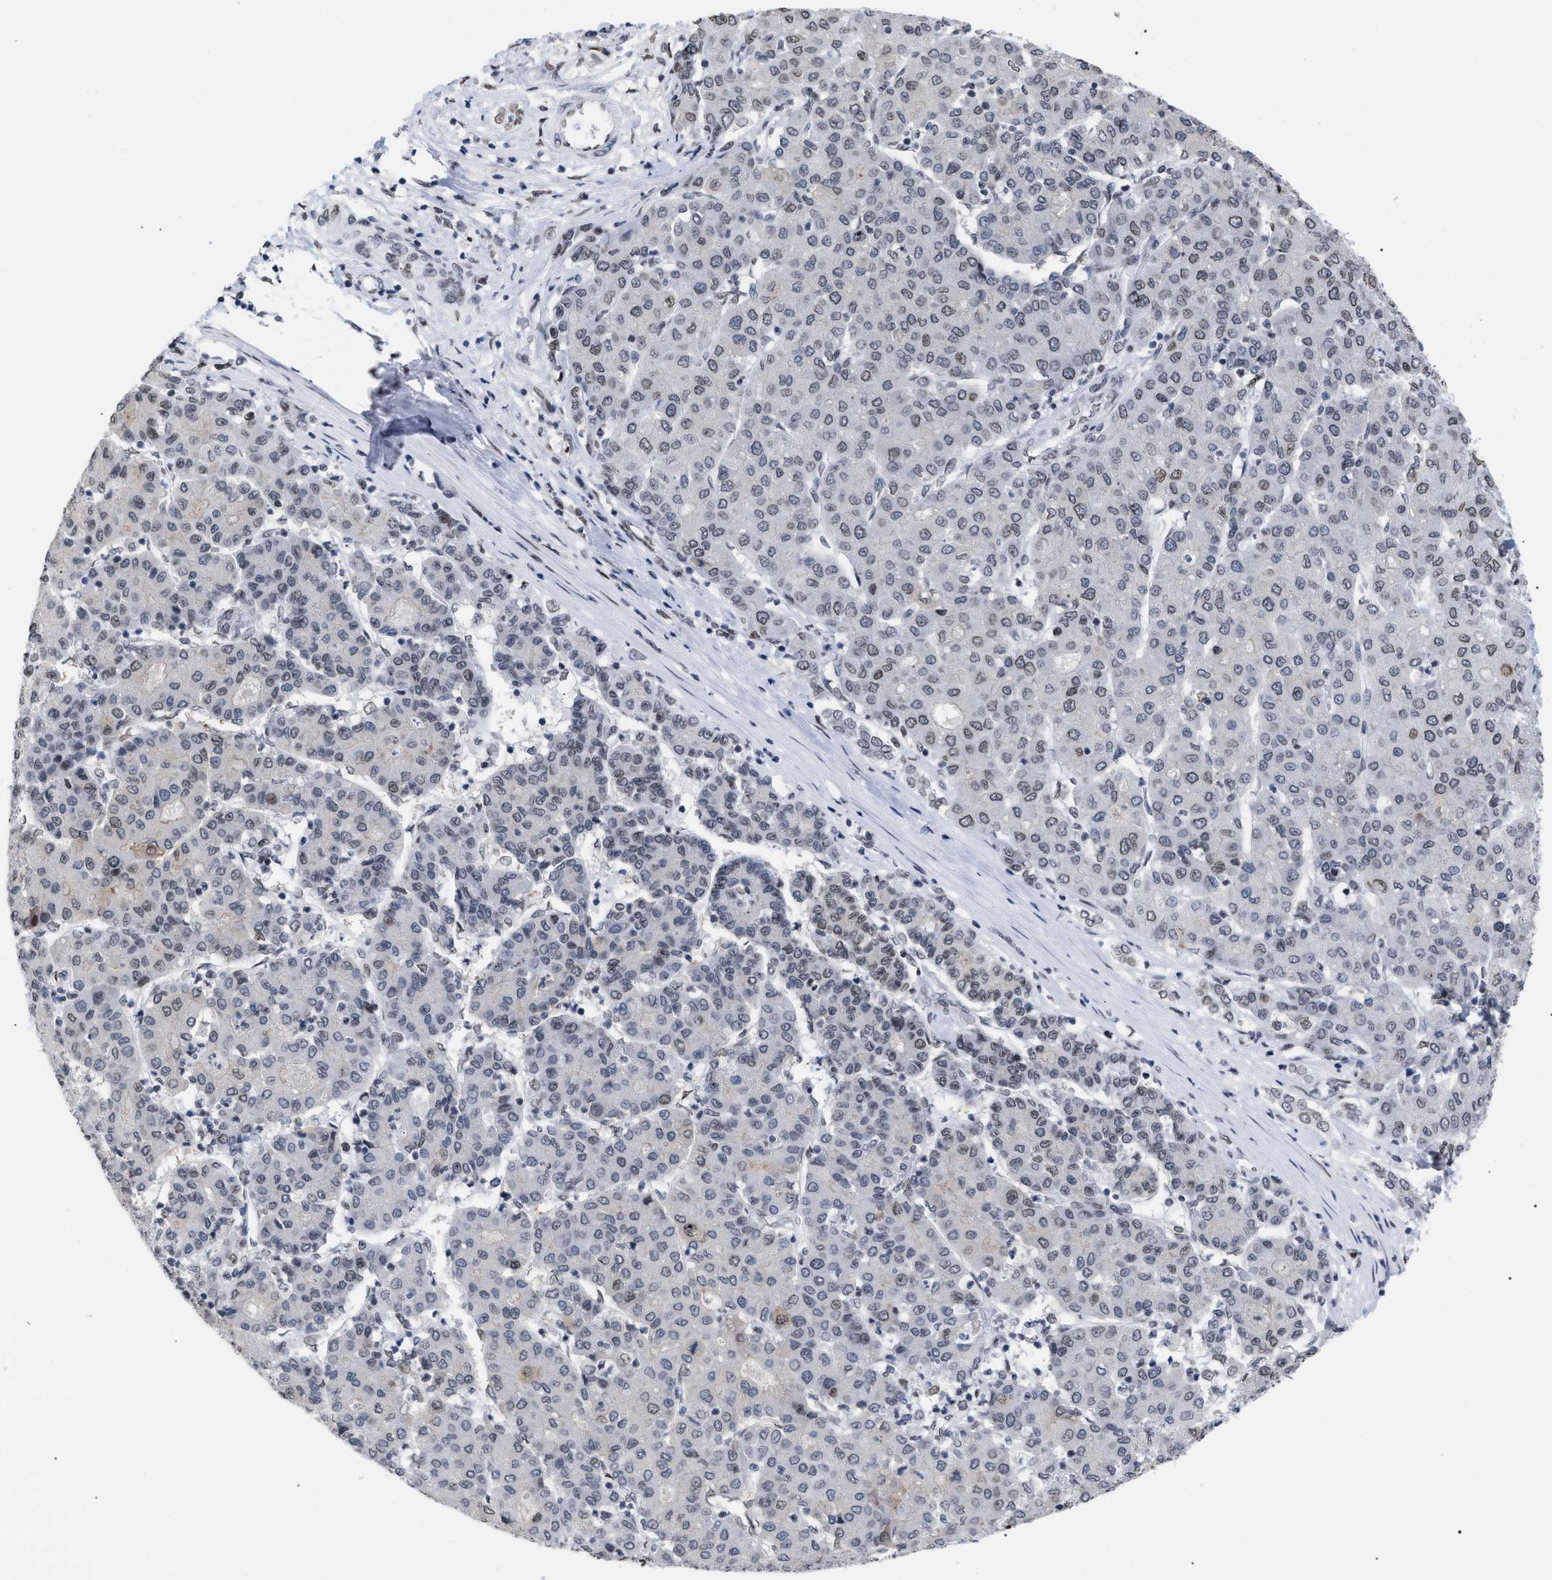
{"staining": {"intensity": "weak", "quantity": "<25%", "location": "nuclear"}, "tissue": "liver cancer", "cell_type": "Tumor cells", "image_type": "cancer", "snomed": [{"axis": "morphology", "description": "Carcinoma, Hepatocellular, NOS"}, {"axis": "topography", "description": "Liver"}], "caption": "Immunohistochemistry image of neoplastic tissue: human liver cancer (hepatocellular carcinoma) stained with DAB displays no significant protein positivity in tumor cells.", "gene": "TPR", "patient": {"sex": "male", "age": 65}}